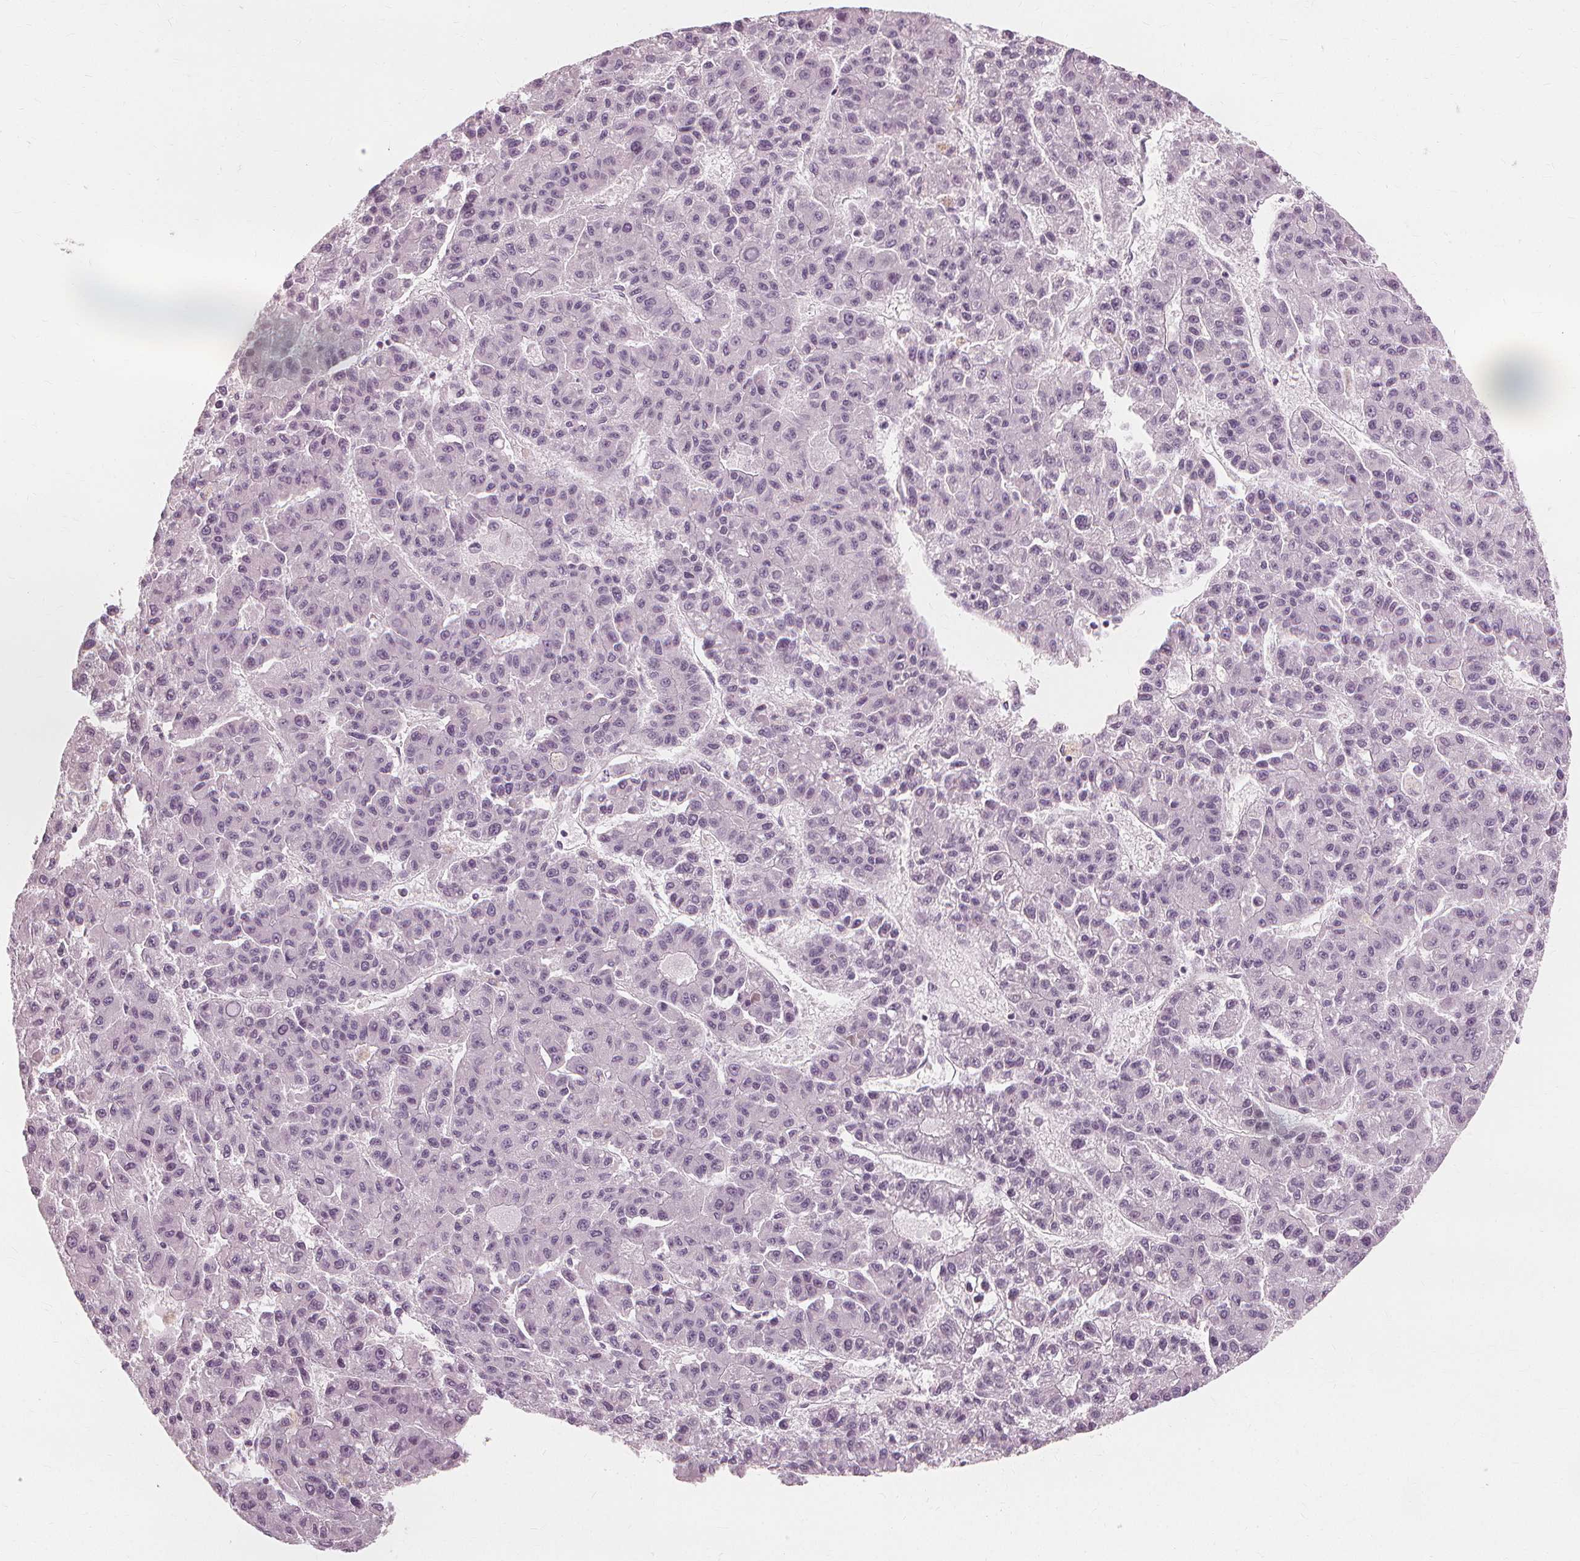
{"staining": {"intensity": "negative", "quantity": "none", "location": "none"}, "tissue": "liver cancer", "cell_type": "Tumor cells", "image_type": "cancer", "snomed": [{"axis": "morphology", "description": "Carcinoma, Hepatocellular, NOS"}, {"axis": "topography", "description": "Liver"}], "caption": "The immunohistochemistry photomicrograph has no significant expression in tumor cells of liver cancer (hepatocellular carcinoma) tissue.", "gene": "MUC12", "patient": {"sex": "male", "age": 70}}